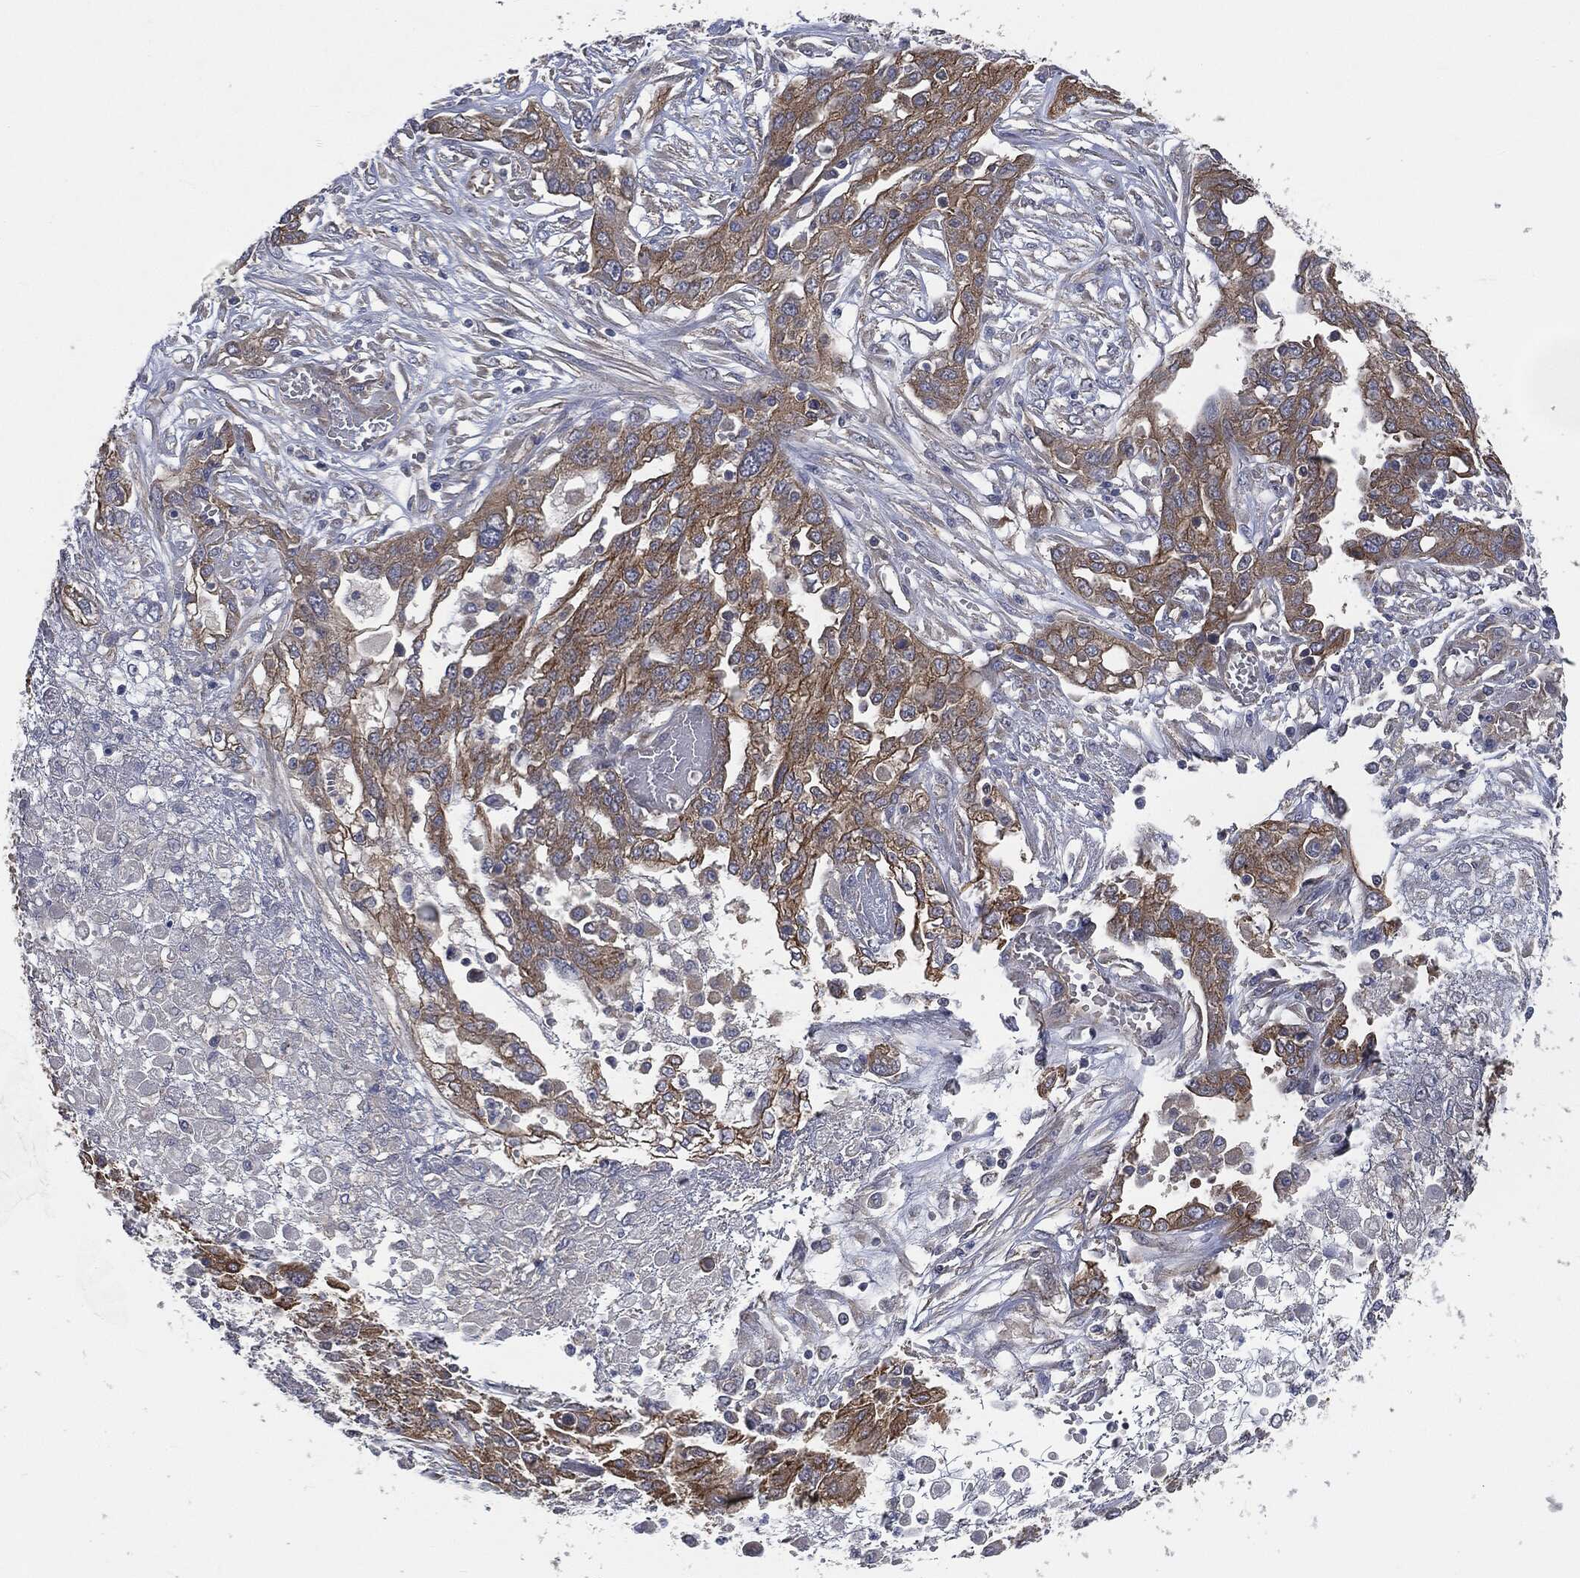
{"staining": {"intensity": "moderate", "quantity": ">75%", "location": "cytoplasmic/membranous"}, "tissue": "ovarian cancer", "cell_type": "Tumor cells", "image_type": "cancer", "snomed": [{"axis": "morphology", "description": "Cystadenocarcinoma, serous, NOS"}, {"axis": "topography", "description": "Ovary"}], "caption": "Ovarian cancer stained with a brown dye shows moderate cytoplasmic/membranous positive positivity in about >75% of tumor cells.", "gene": "EPS15L1", "patient": {"sex": "female", "age": 67}}